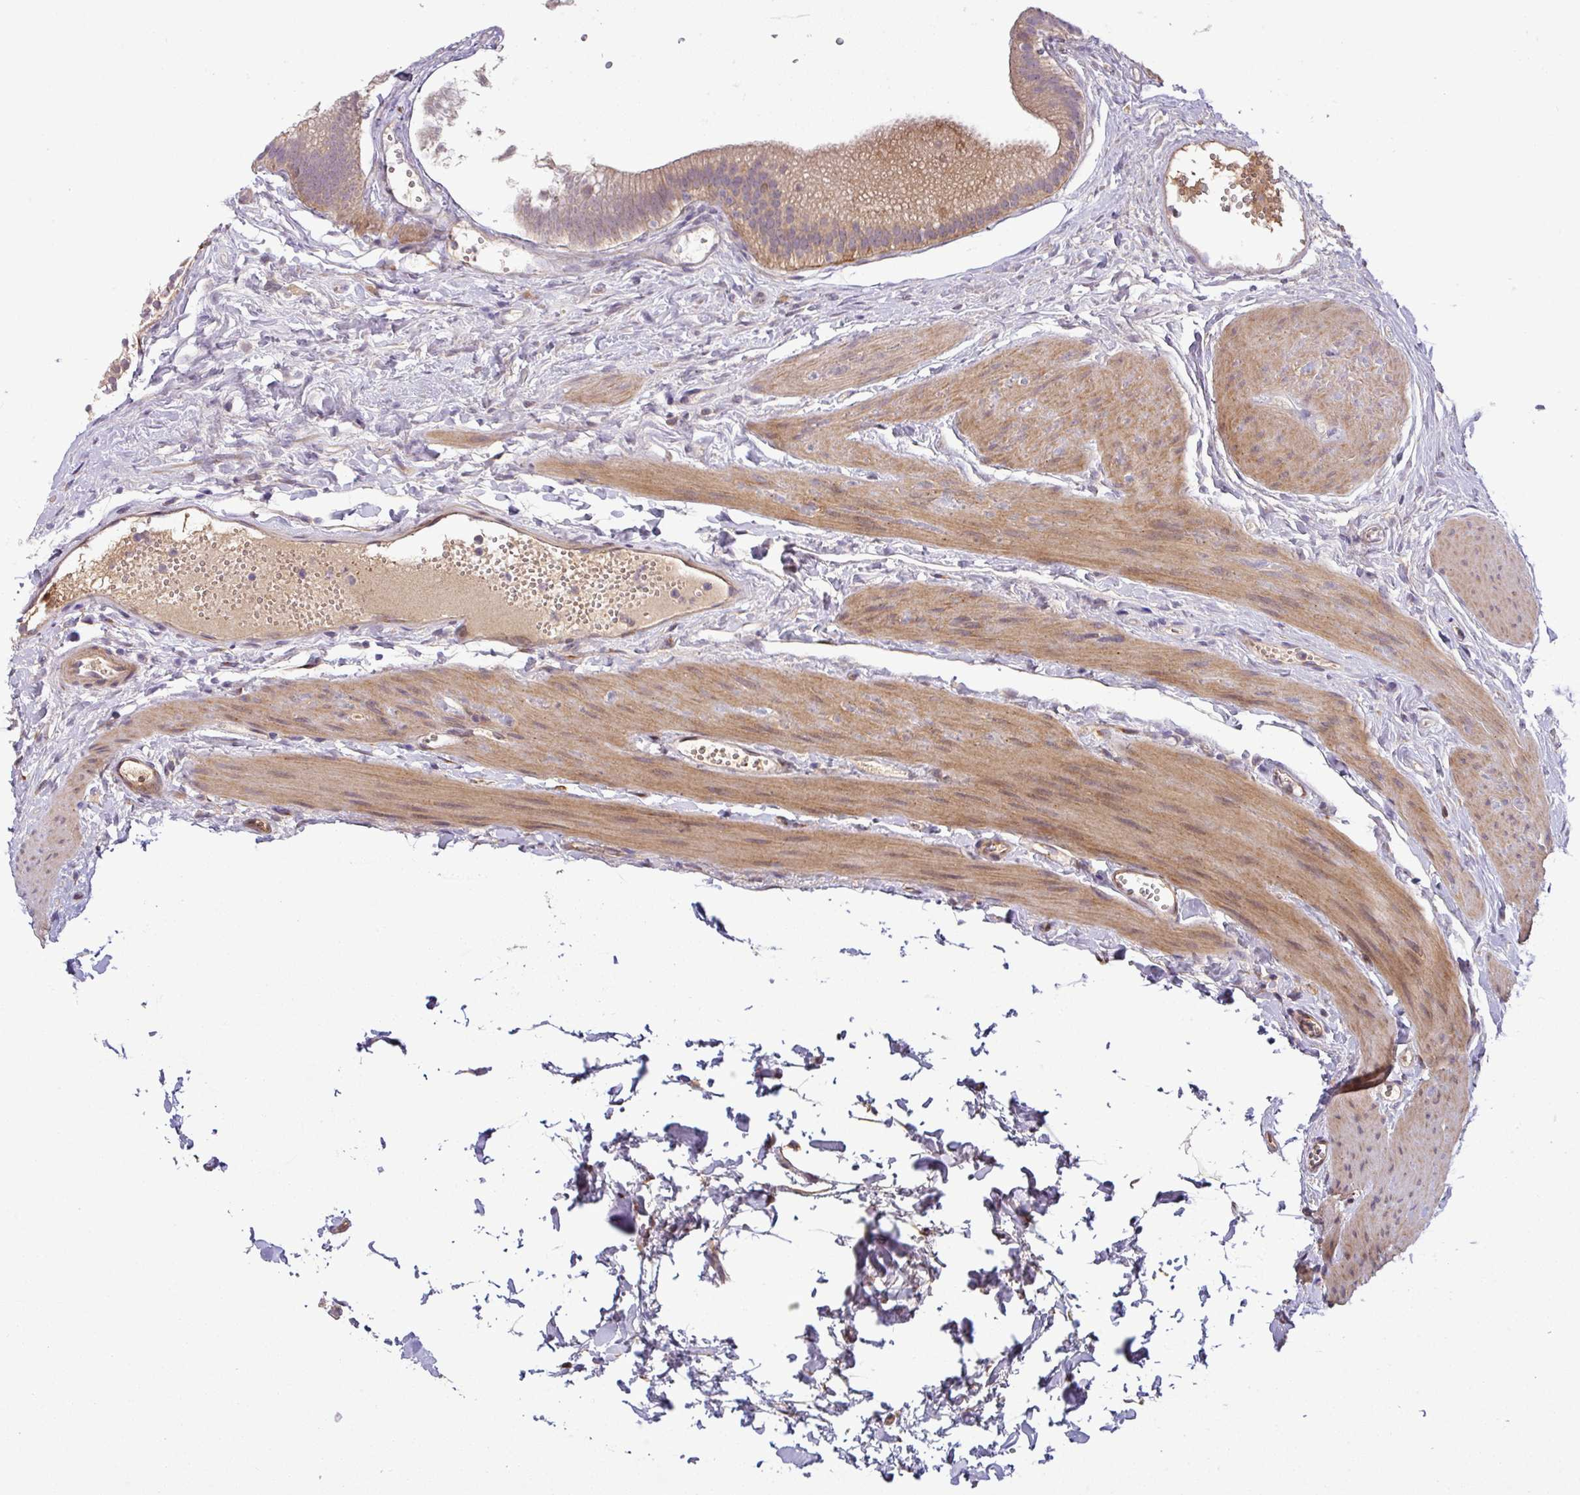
{"staining": {"intensity": "strong", "quantity": "25%-75%", "location": "cytoplasmic/membranous"}, "tissue": "gallbladder", "cell_type": "Glandular cells", "image_type": "normal", "snomed": [{"axis": "morphology", "description": "Normal tissue, NOS"}, {"axis": "topography", "description": "Gallbladder"}], "caption": "This is a micrograph of immunohistochemistry (IHC) staining of normal gallbladder, which shows strong positivity in the cytoplasmic/membranous of glandular cells.", "gene": "ART1", "patient": {"sex": "female", "age": 54}}